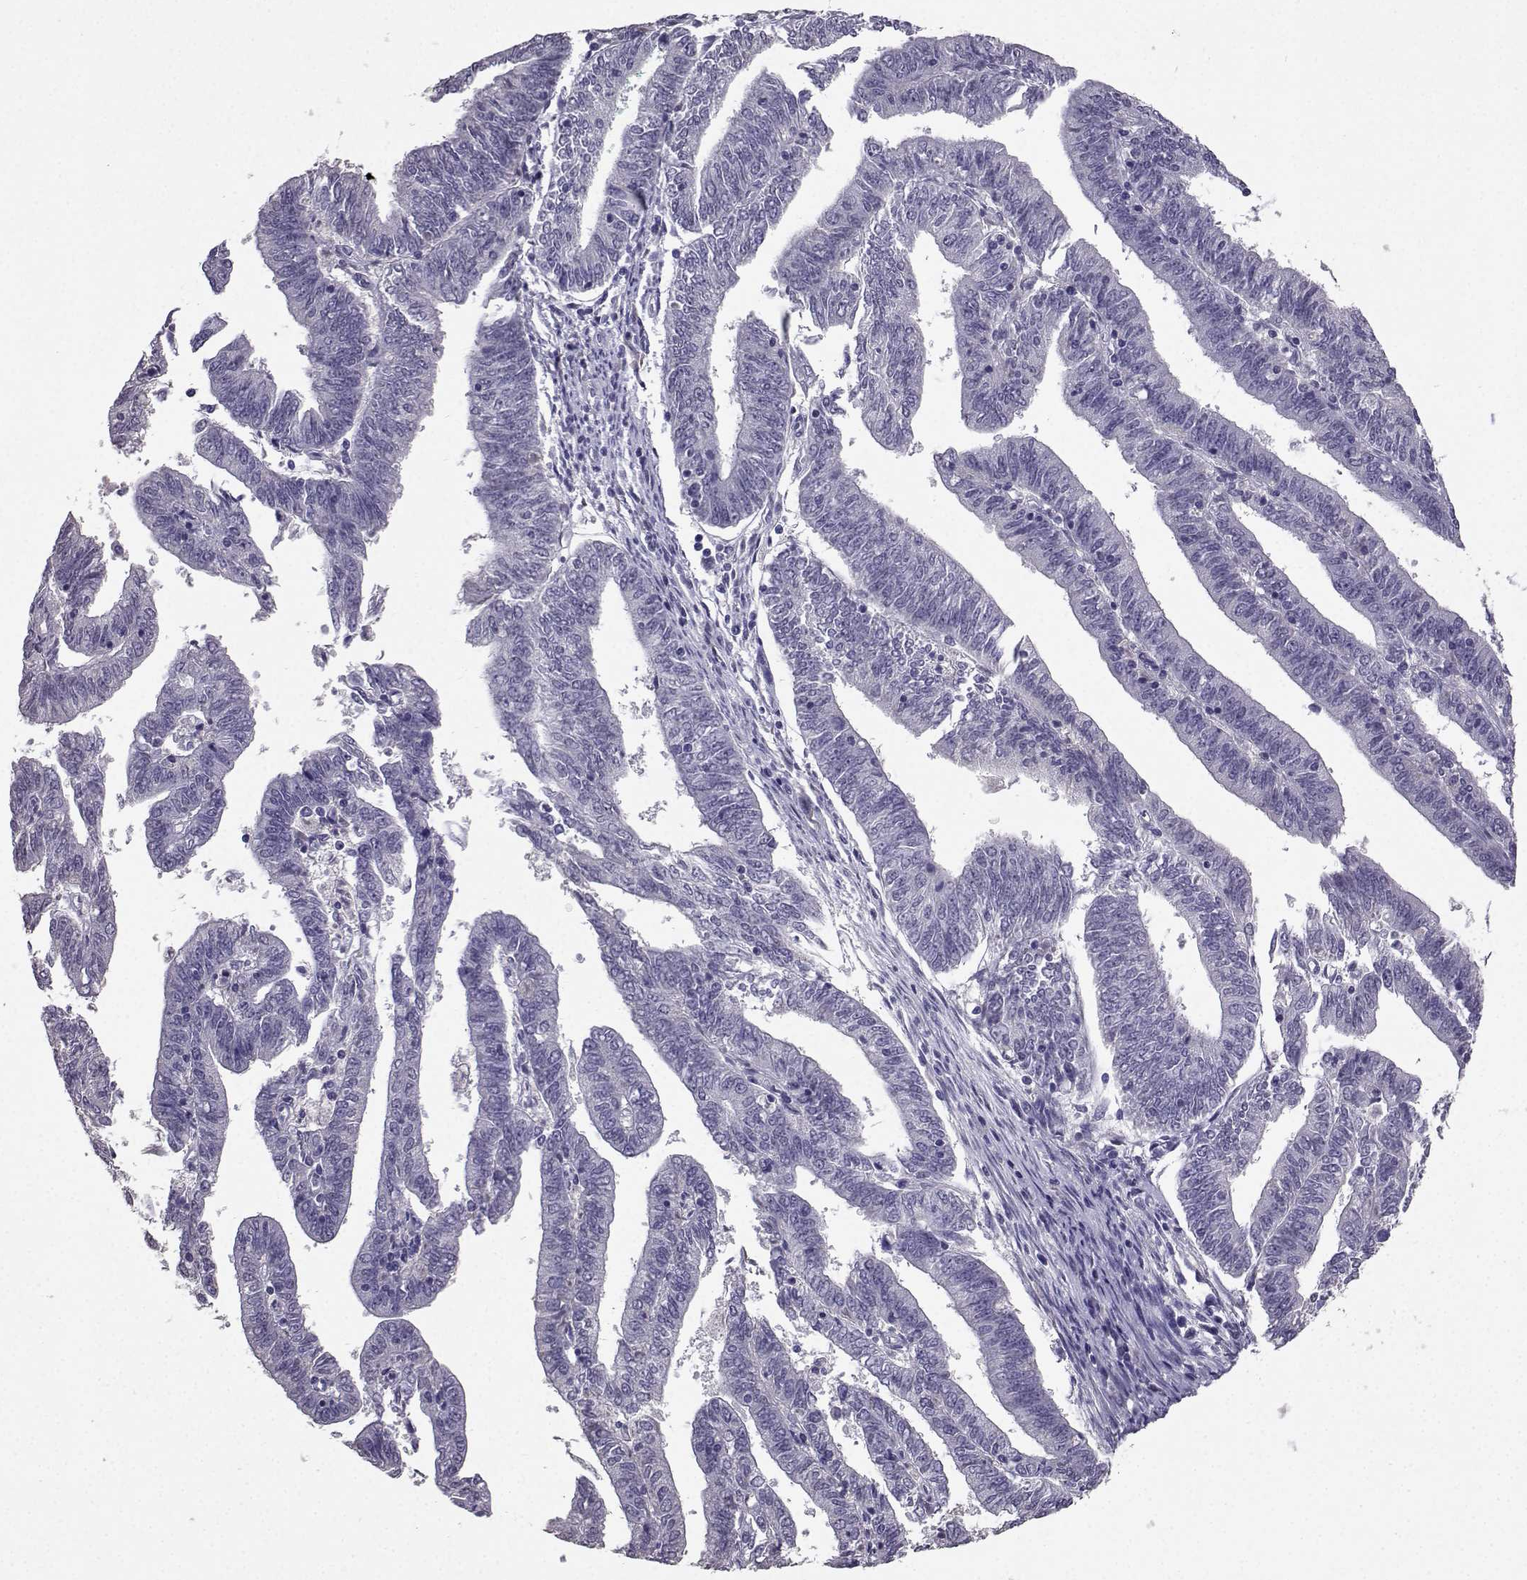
{"staining": {"intensity": "negative", "quantity": "none", "location": "none"}, "tissue": "endometrial cancer", "cell_type": "Tumor cells", "image_type": "cancer", "snomed": [{"axis": "morphology", "description": "Adenocarcinoma, NOS"}, {"axis": "topography", "description": "Endometrium"}], "caption": "The histopathology image exhibits no staining of tumor cells in endometrial cancer (adenocarcinoma).", "gene": "SPAG11B", "patient": {"sex": "female", "age": 82}}